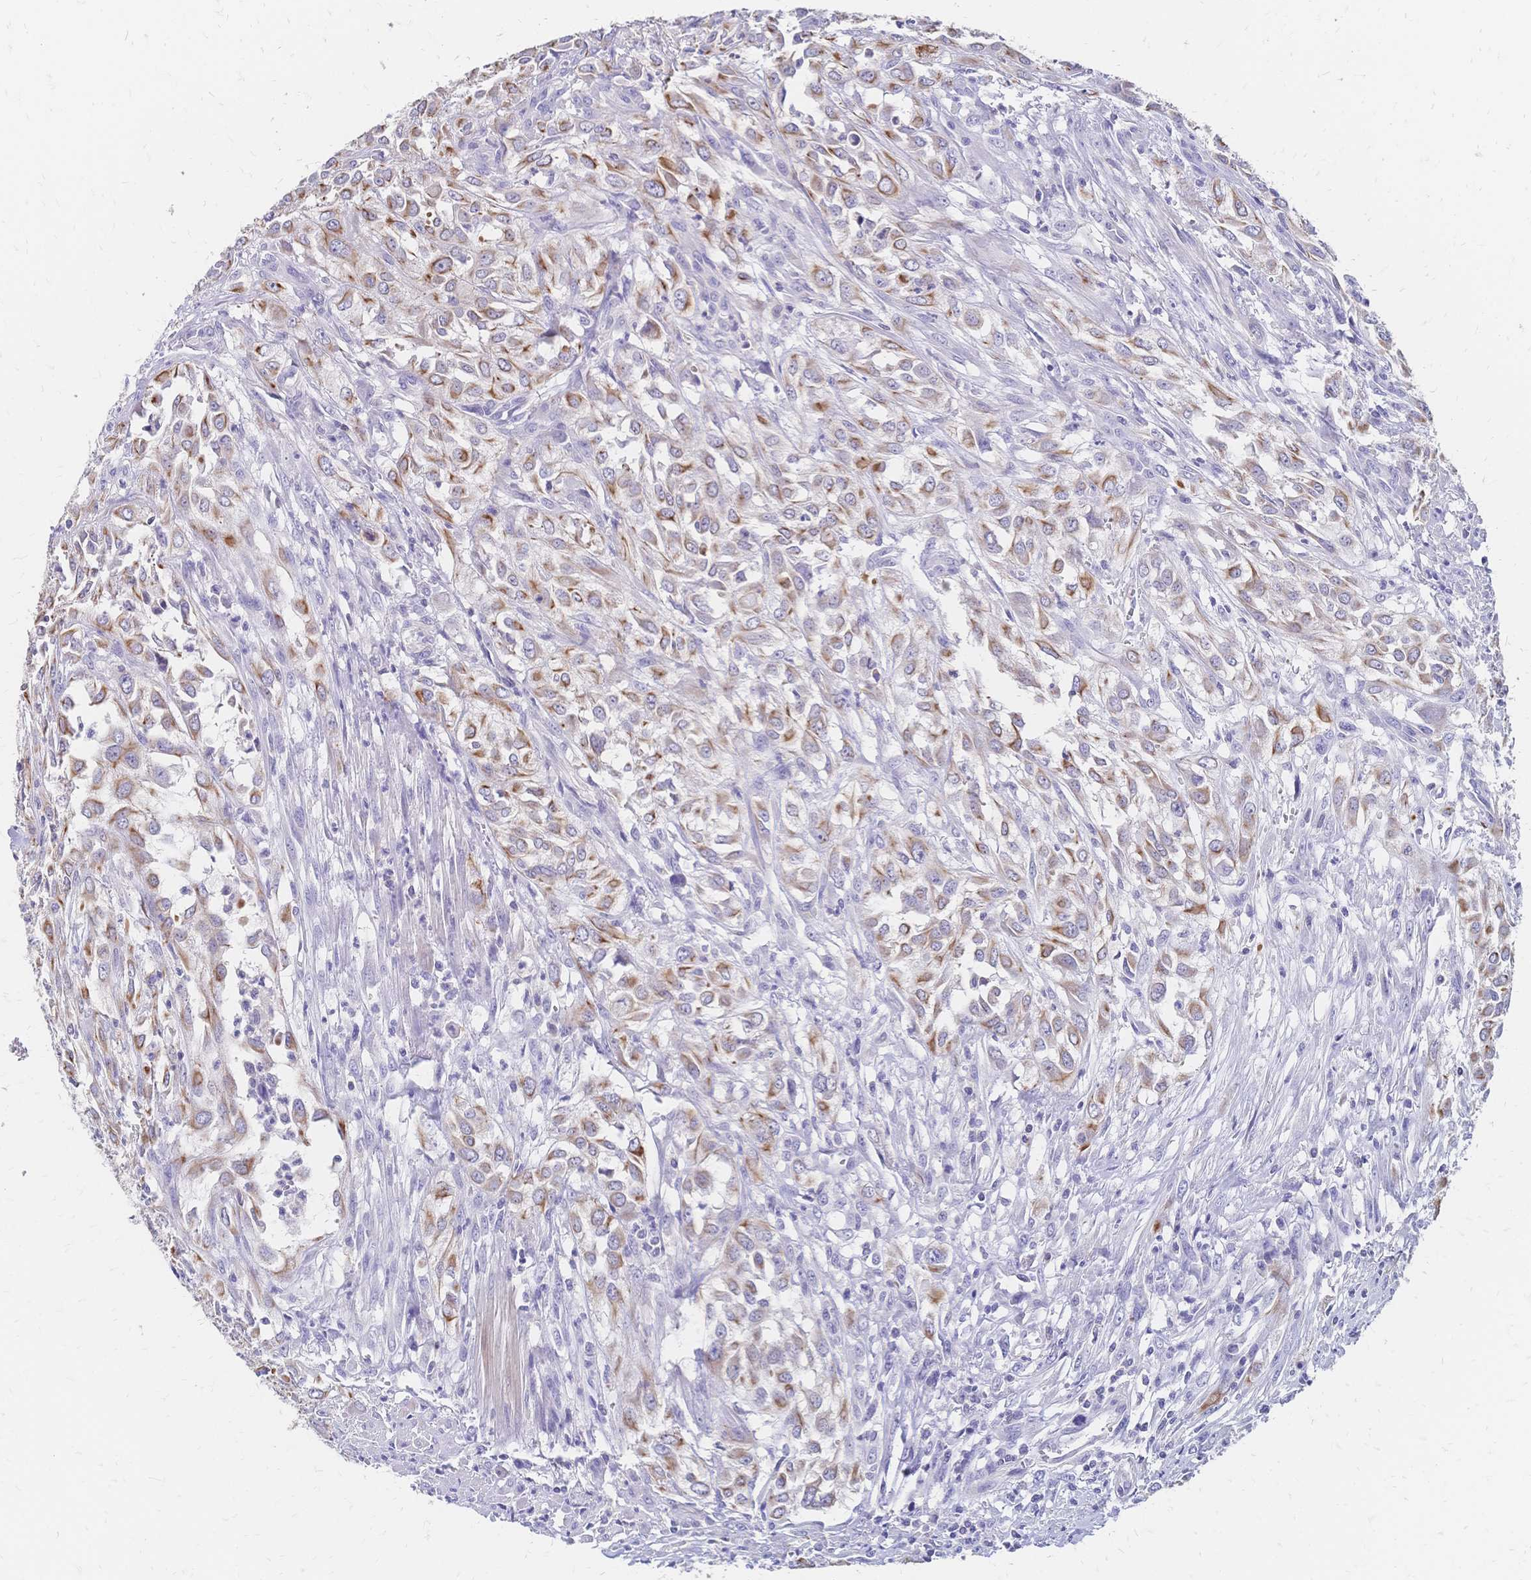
{"staining": {"intensity": "moderate", "quantity": ">75%", "location": "cytoplasmic/membranous"}, "tissue": "urothelial cancer", "cell_type": "Tumor cells", "image_type": "cancer", "snomed": [{"axis": "morphology", "description": "Urothelial carcinoma, High grade"}, {"axis": "topography", "description": "Urinary bladder"}], "caption": "Urothelial cancer stained with a brown dye displays moderate cytoplasmic/membranous positive staining in about >75% of tumor cells.", "gene": "DTNB", "patient": {"sex": "male", "age": 67}}